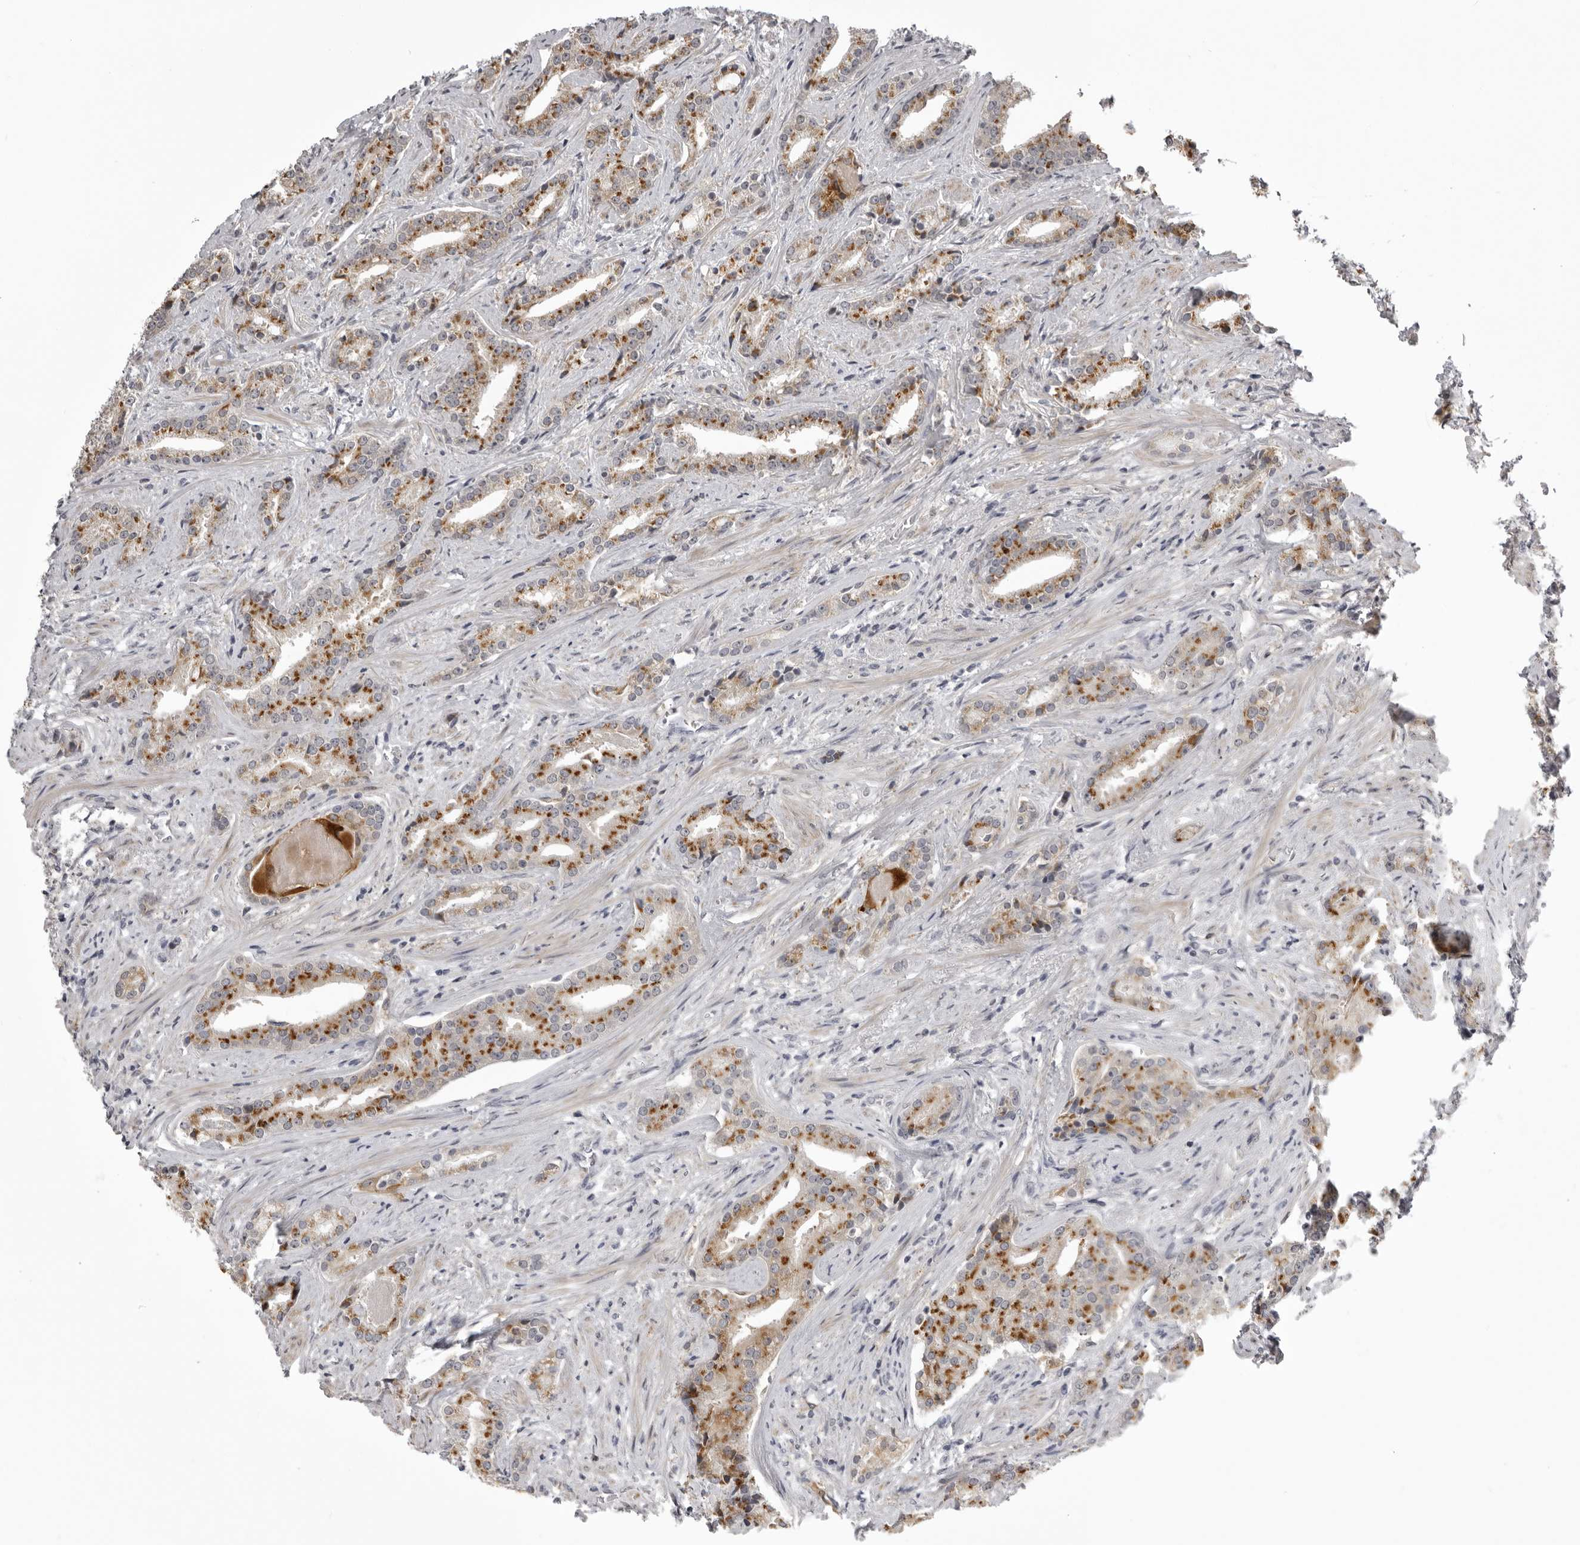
{"staining": {"intensity": "strong", "quantity": ">75%", "location": "cytoplasmic/membranous"}, "tissue": "prostate cancer", "cell_type": "Tumor cells", "image_type": "cancer", "snomed": [{"axis": "morphology", "description": "Adenocarcinoma, Low grade"}, {"axis": "topography", "description": "Prostate"}], "caption": "Human low-grade adenocarcinoma (prostate) stained with a brown dye reveals strong cytoplasmic/membranous positive staining in about >75% of tumor cells.", "gene": "NCEH1", "patient": {"sex": "male", "age": 67}}